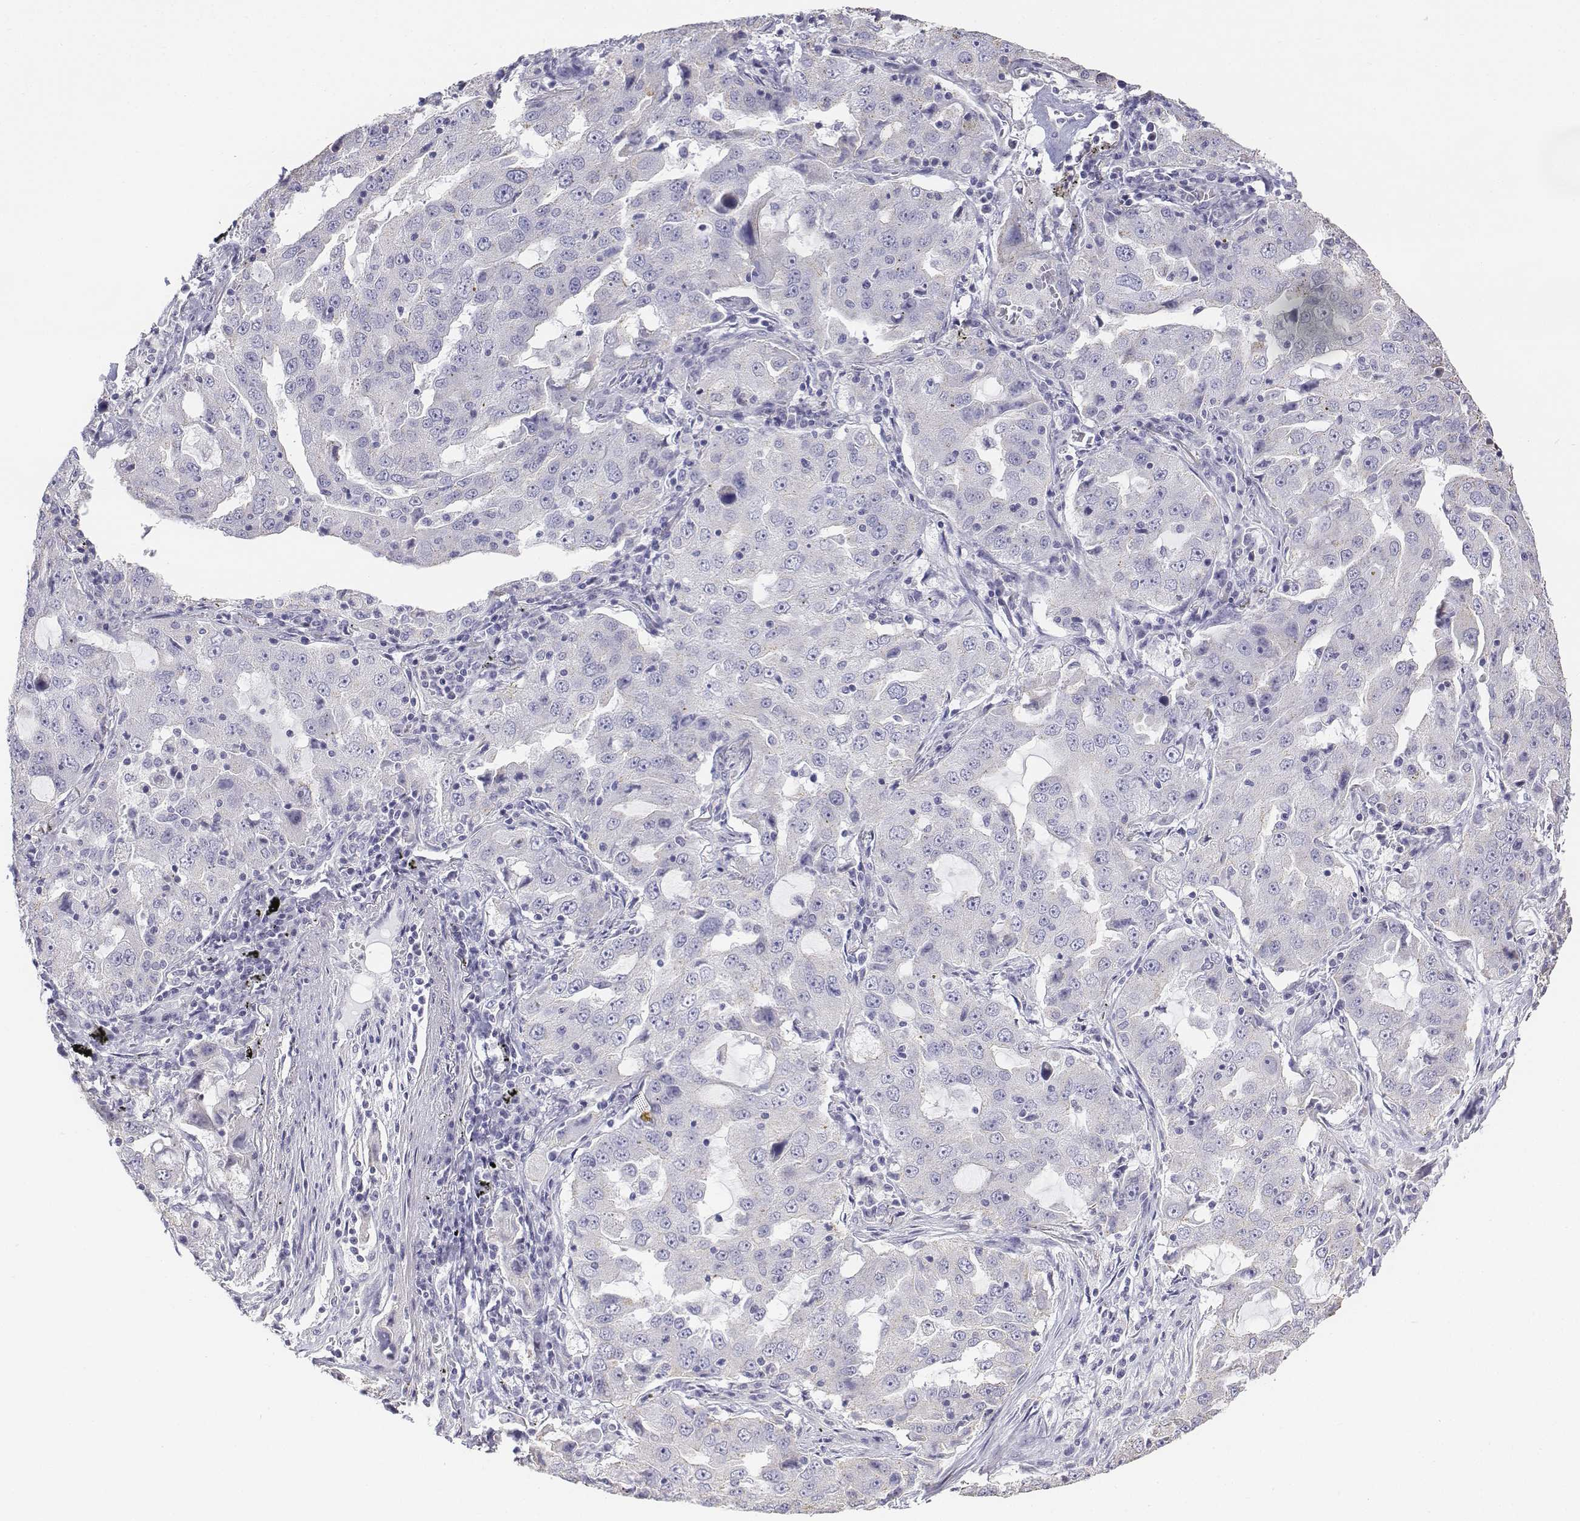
{"staining": {"intensity": "negative", "quantity": "none", "location": "none"}, "tissue": "lung cancer", "cell_type": "Tumor cells", "image_type": "cancer", "snomed": [{"axis": "morphology", "description": "Adenocarcinoma, NOS"}, {"axis": "topography", "description": "Lung"}], "caption": "This is an immunohistochemistry image of lung cancer (adenocarcinoma). There is no positivity in tumor cells.", "gene": "LGSN", "patient": {"sex": "female", "age": 61}}